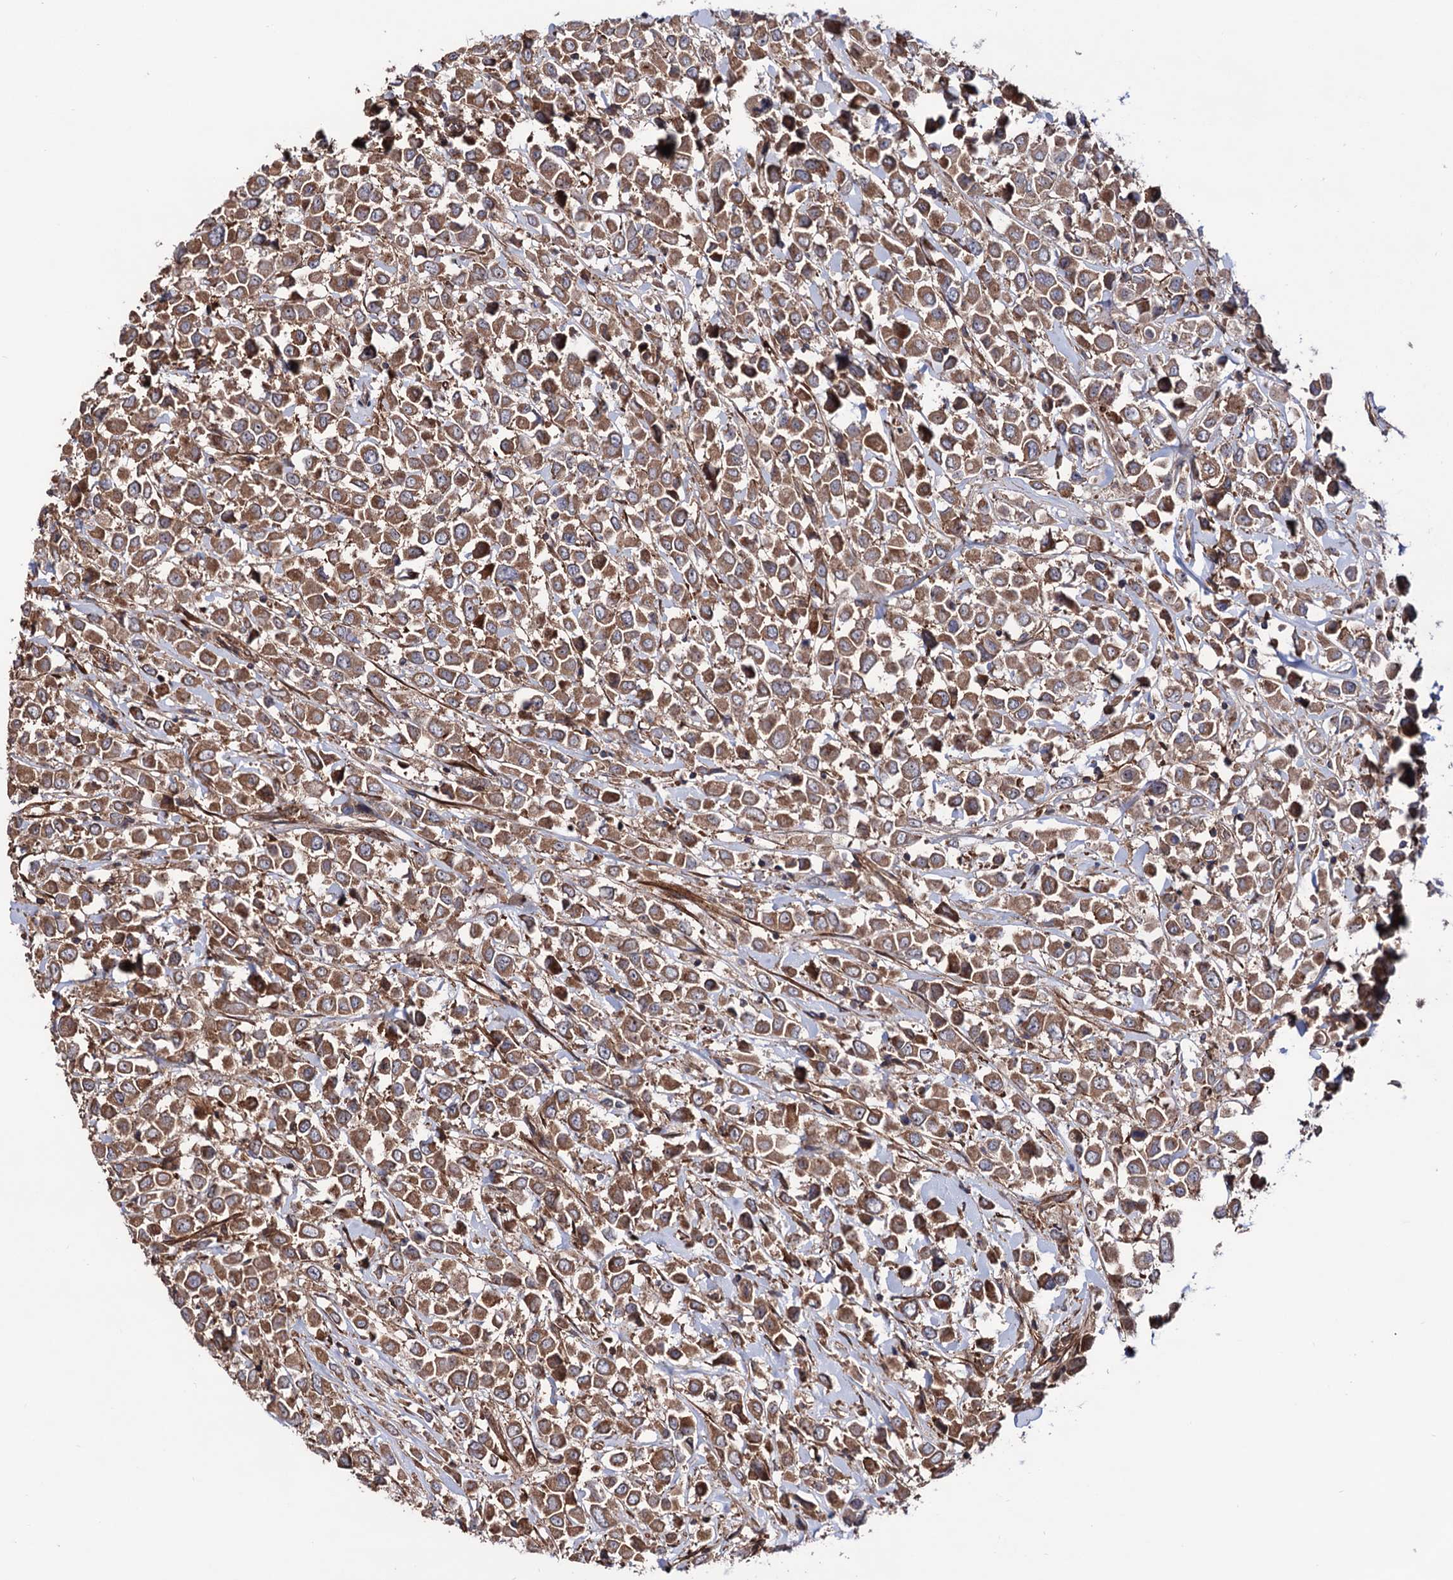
{"staining": {"intensity": "moderate", "quantity": ">75%", "location": "cytoplasmic/membranous"}, "tissue": "breast cancer", "cell_type": "Tumor cells", "image_type": "cancer", "snomed": [{"axis": "morphology", "description": "Duct carcinoma"}, {"axis": "topography", "description": "Breast"}], "caption": "A brown stain shows moderate cytoplasmic/membranous staining of a protein in human breast cancer tumor cells.", "gene": "FERMT2", "patient": {"sex": "female", "age": 61}}